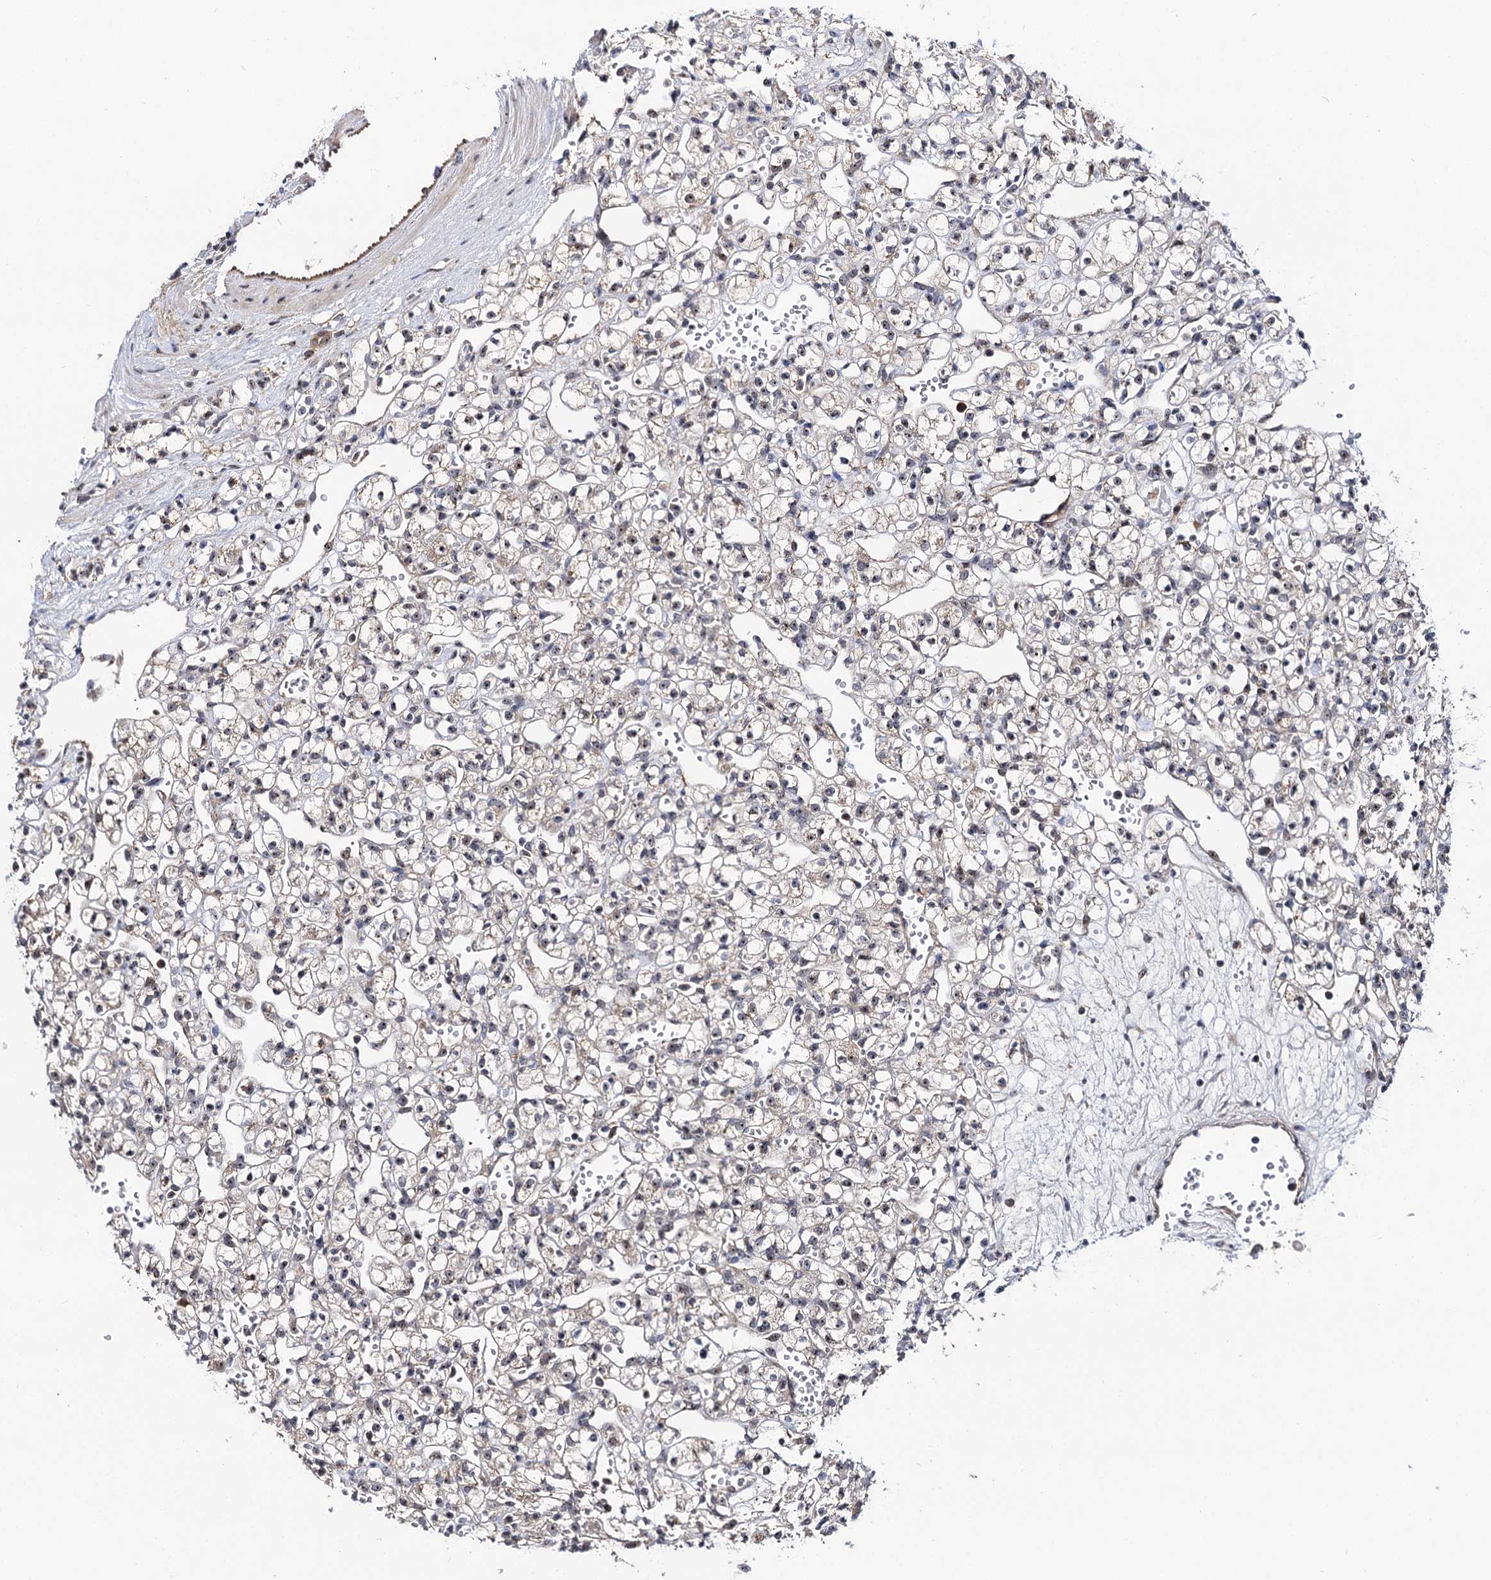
{"staining": {"intensity": "weak", "quantity": "25%-75%", "location": "nuclear"}, "tissue": "renal cancer", "cell_type": "Tumor cells", "image_type": "cancer", "snomed": [{"axis": "morphology", "description": "Adenocarcinoma, NOS"}, {"axis": "topography", "description": "Kidney"}], "caption": "Immunohistochemistry of human renal cancer (adenocarcinoma) shows low levels of weak nuclear staining in about 25%-75% of tumor cells.", "gene": "SUPT20H", "patient": {"sex": "female", "age": 59}}